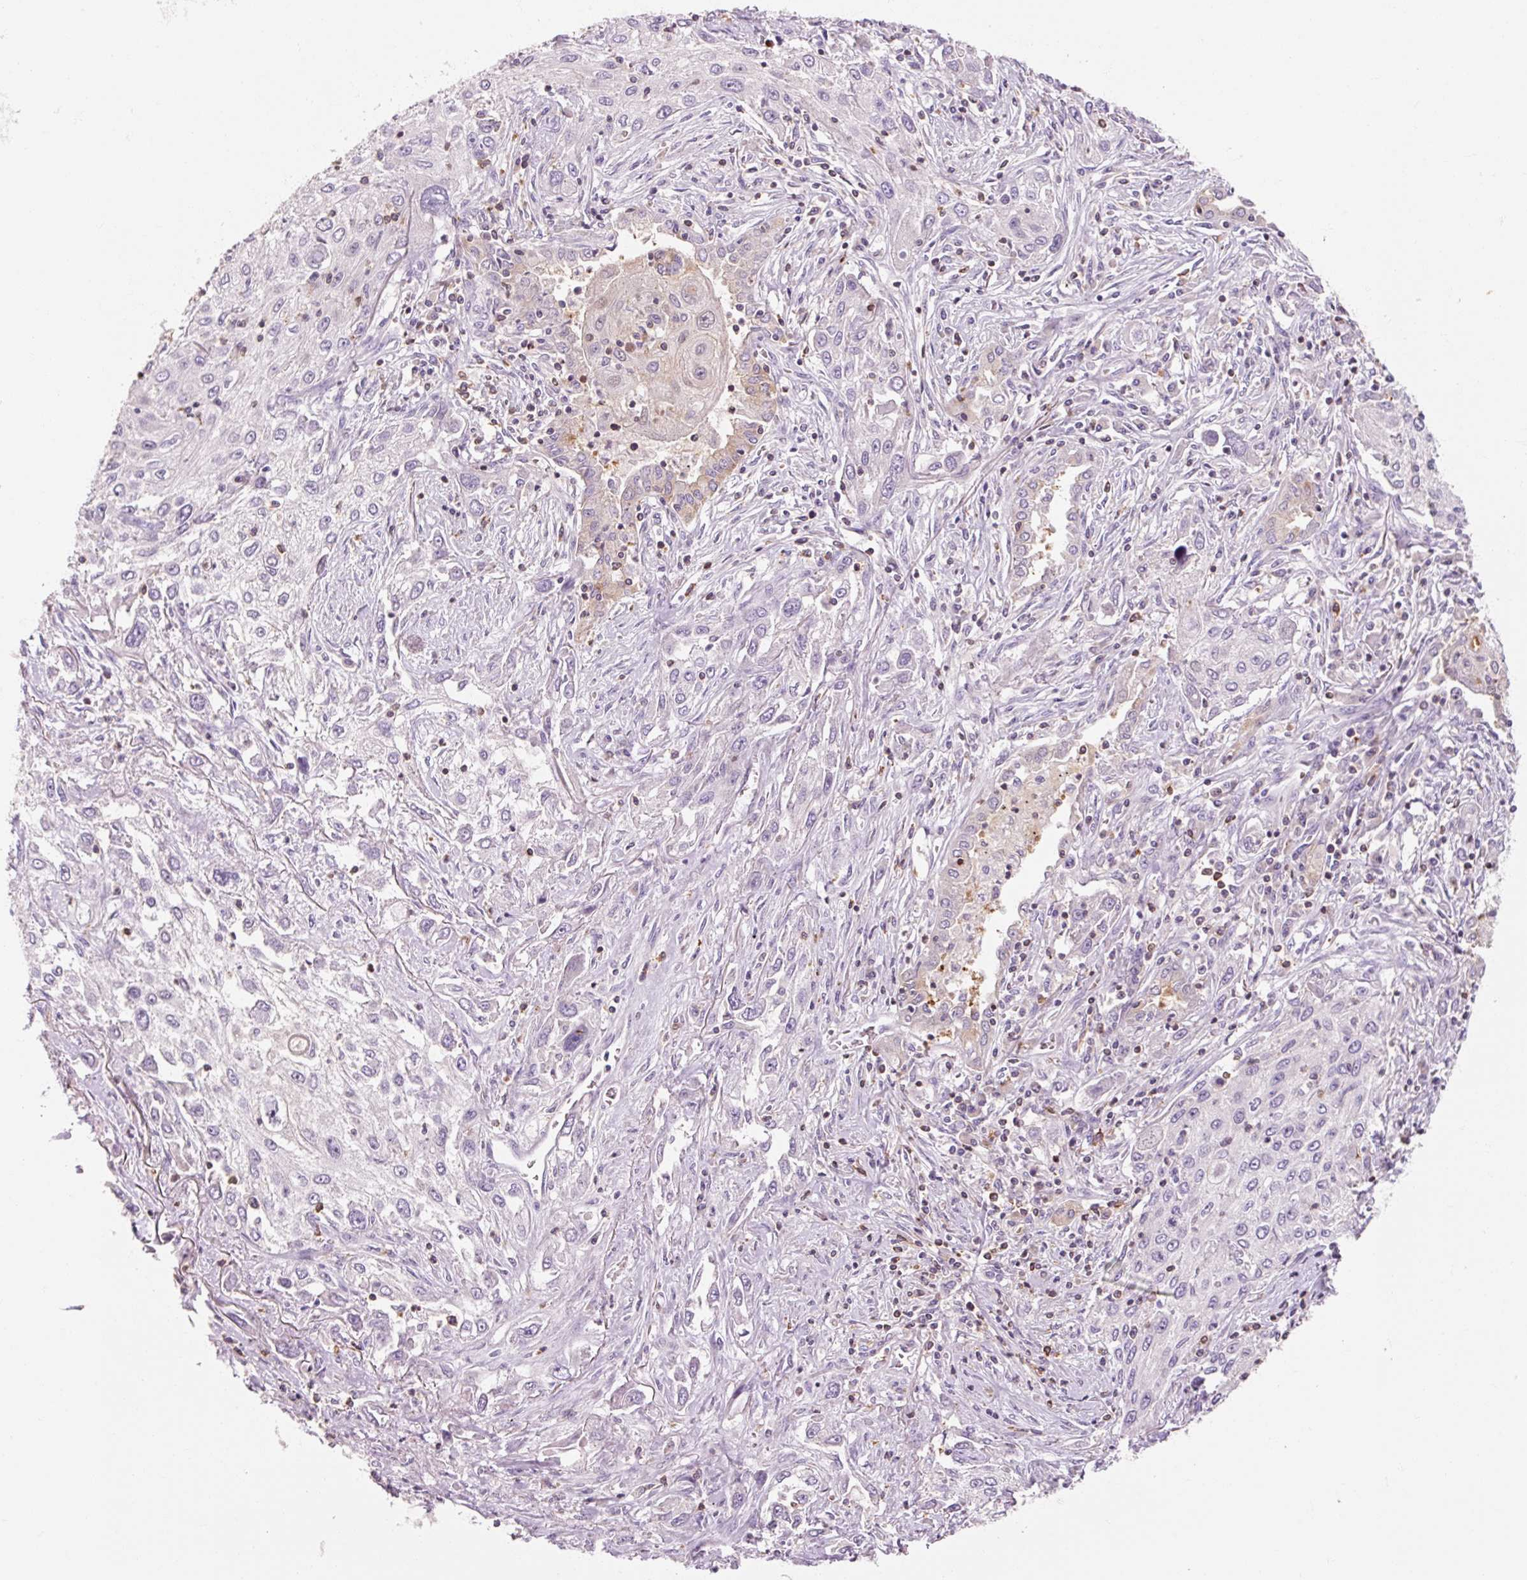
{"staining": {"intensity": "negative", "quantity": "none", "location": "none"}, "tissue": "lung cancer", "cell_type": "Tumor cells", "image_type": "cancer", "snomed": [{"axis": "morphology", "description": "Squamous cell carcinoma, NOS"}, {"axis": "topography", "description": "Lung"}], "caption": "IHC image of human lung cancer (squamous cell carcinoma) stained for a protein (brown), which exhibits no positivity in tumor cells. The staining is performed using DAB (3,3'-diaminobenzidine) brown chromogen with nuclei counter-stained in using hematoxylin.", "gene": "OR8K1", "patient": {"sex": "female", "age": 69}}